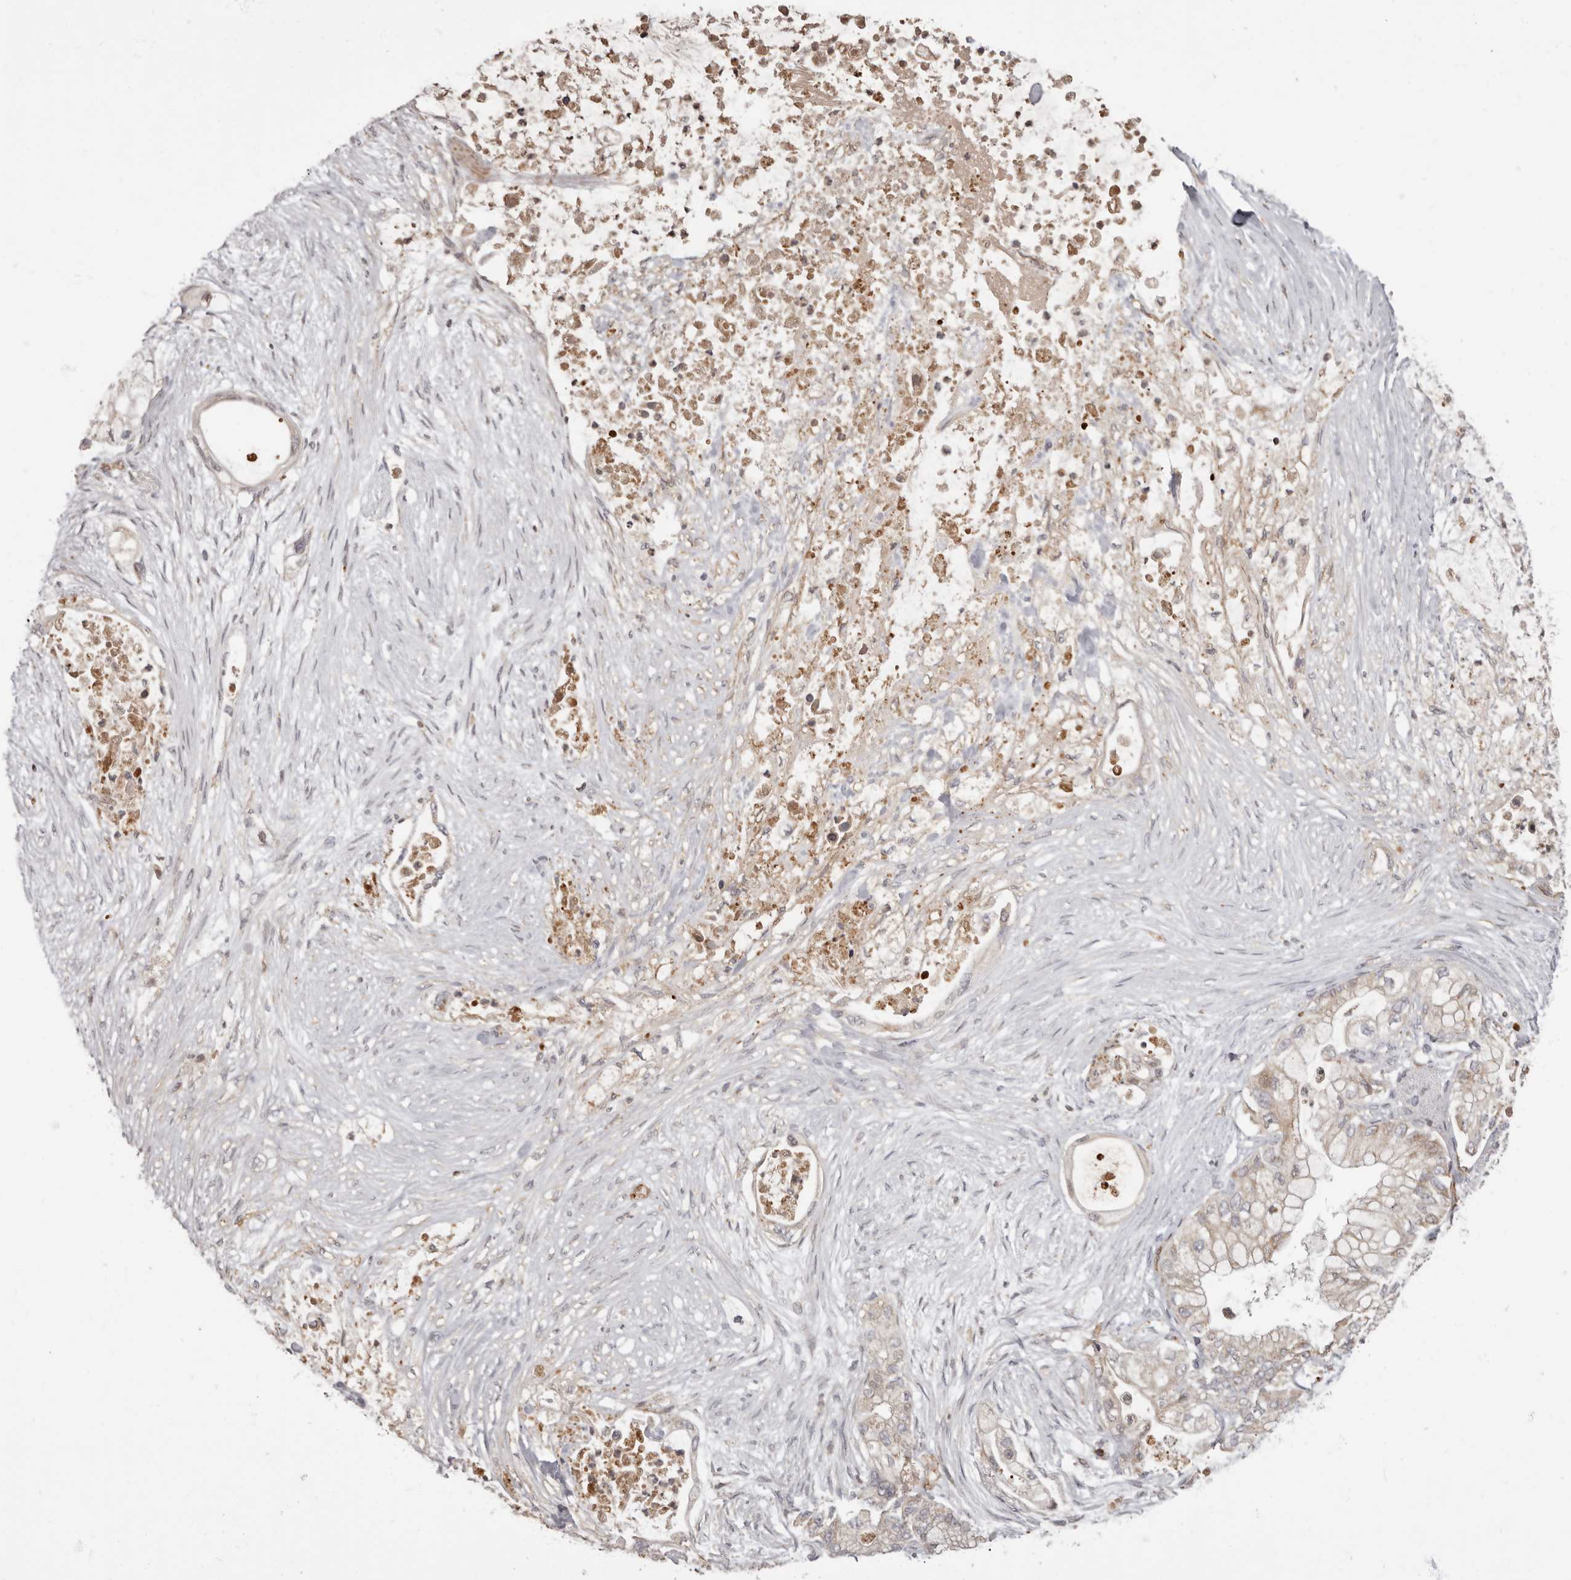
{"staining": {"intensity": "negative", "quantity": "none", "location": "none"}, "tissue": "pancreatic cancer", "cell_type": "Tumor cells", "image_type": "cancer", "snomed": [{"axis": "morphology", "description": "Adenocarcinoma, NOS"}, {"axis": "topography", "description": "Pancreas"}], "caption": "Pancreatic cancer stained for a protein using IHC demonstrates no staining tumor cells.", "gene": "ADCY2", "patient": {"sex": "male", "age": 53}}